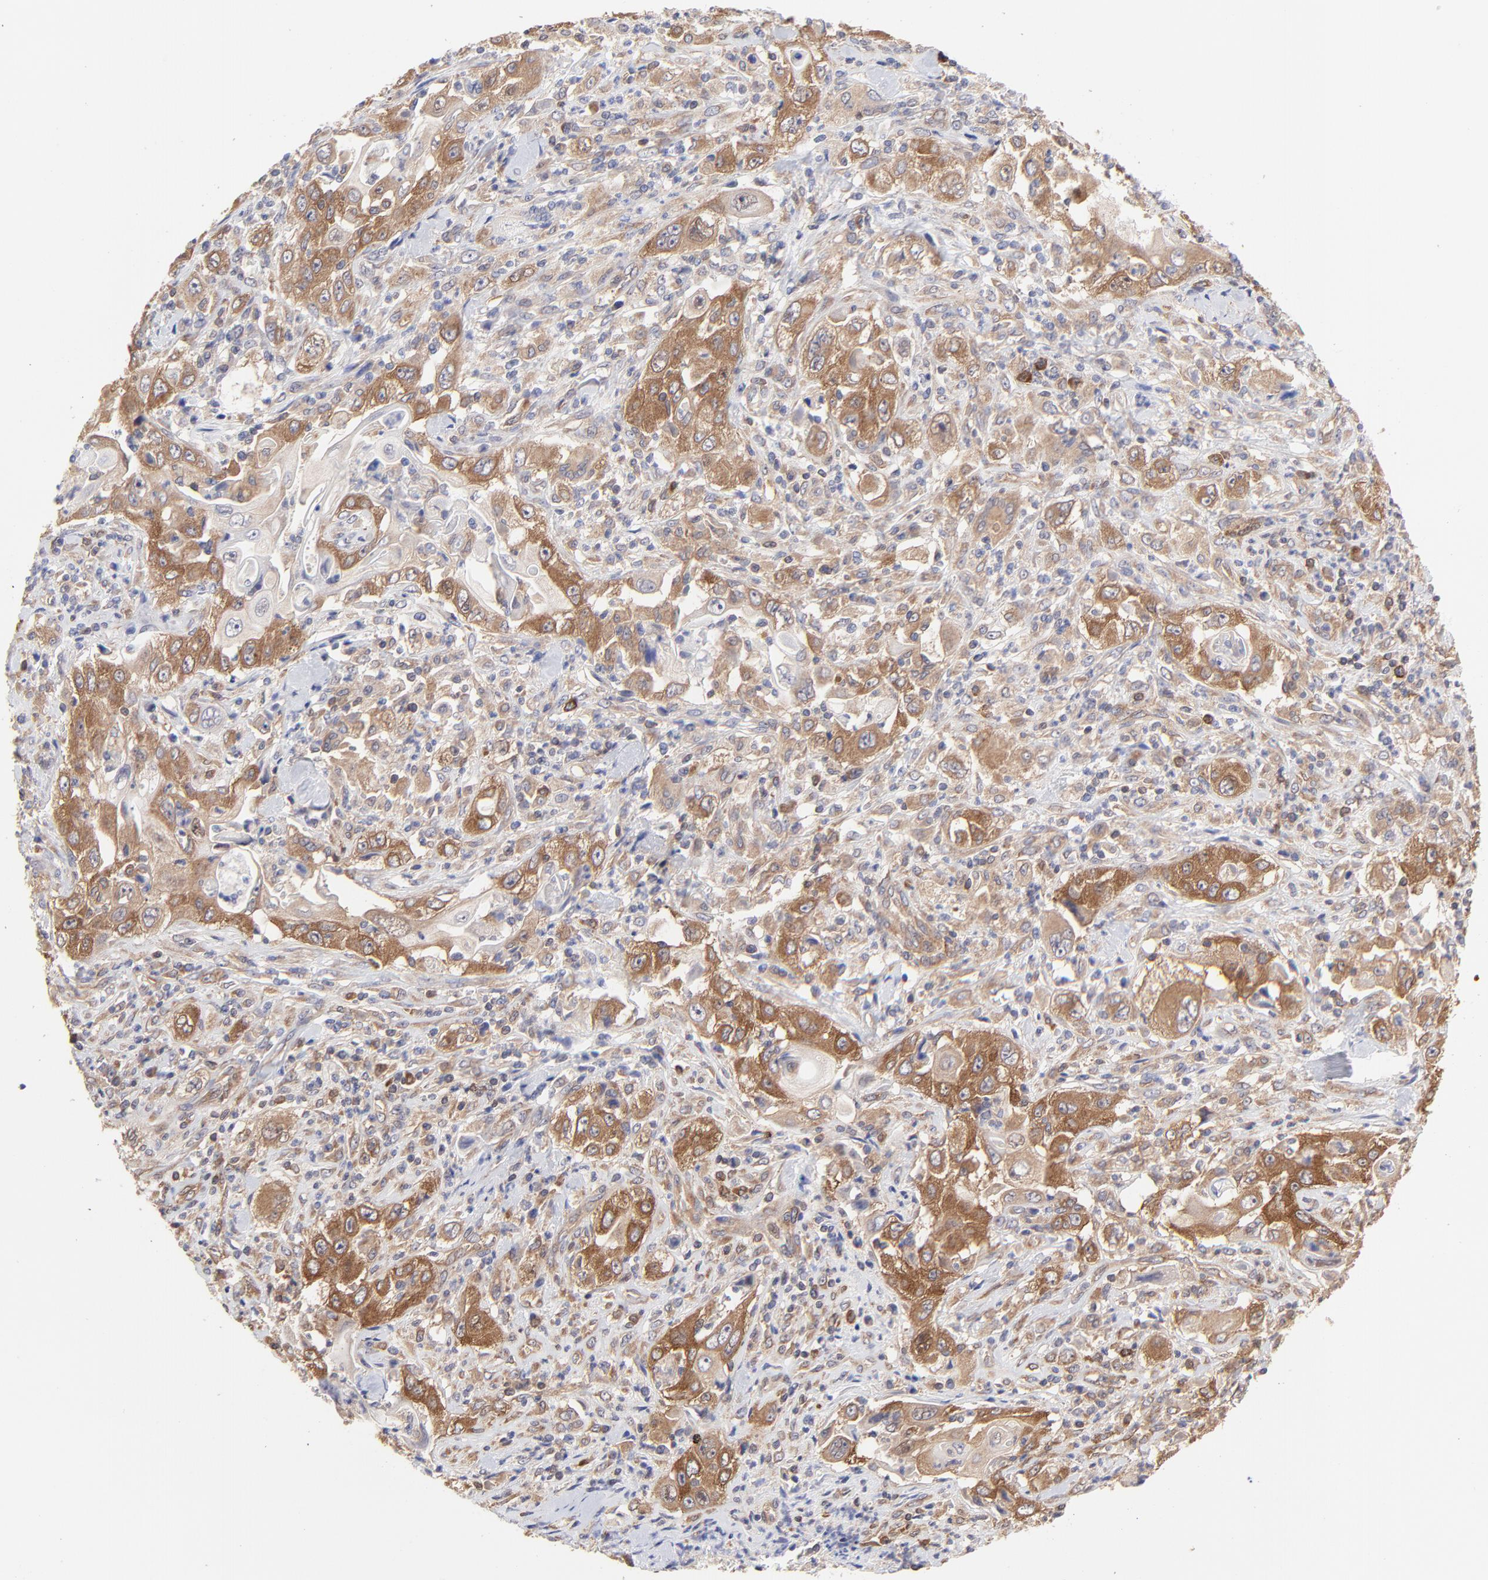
{"staining": {"intensity": "strong", "quantity": ">75%", "location": "cytoplasmic/membranous"}, "tissue": "pancreatic cancer", "cell_type": "Tumor cells", "image_type": "cancer", "snomed": [{"axis": "morphology", "description": "Adenocarcinoma, NOS"}, {"axis": "topography", "description": "Pancreas"}], "caption": "A photomicrograph showing strong cytoplasmic/membranous staining in about >75% of tumor cells in pancreatic cancer (adenocarcinoma), as visualized by brown immunohistochemical staining.", "gene": "GART", "patient": {"sex": "male", "age": 70}}